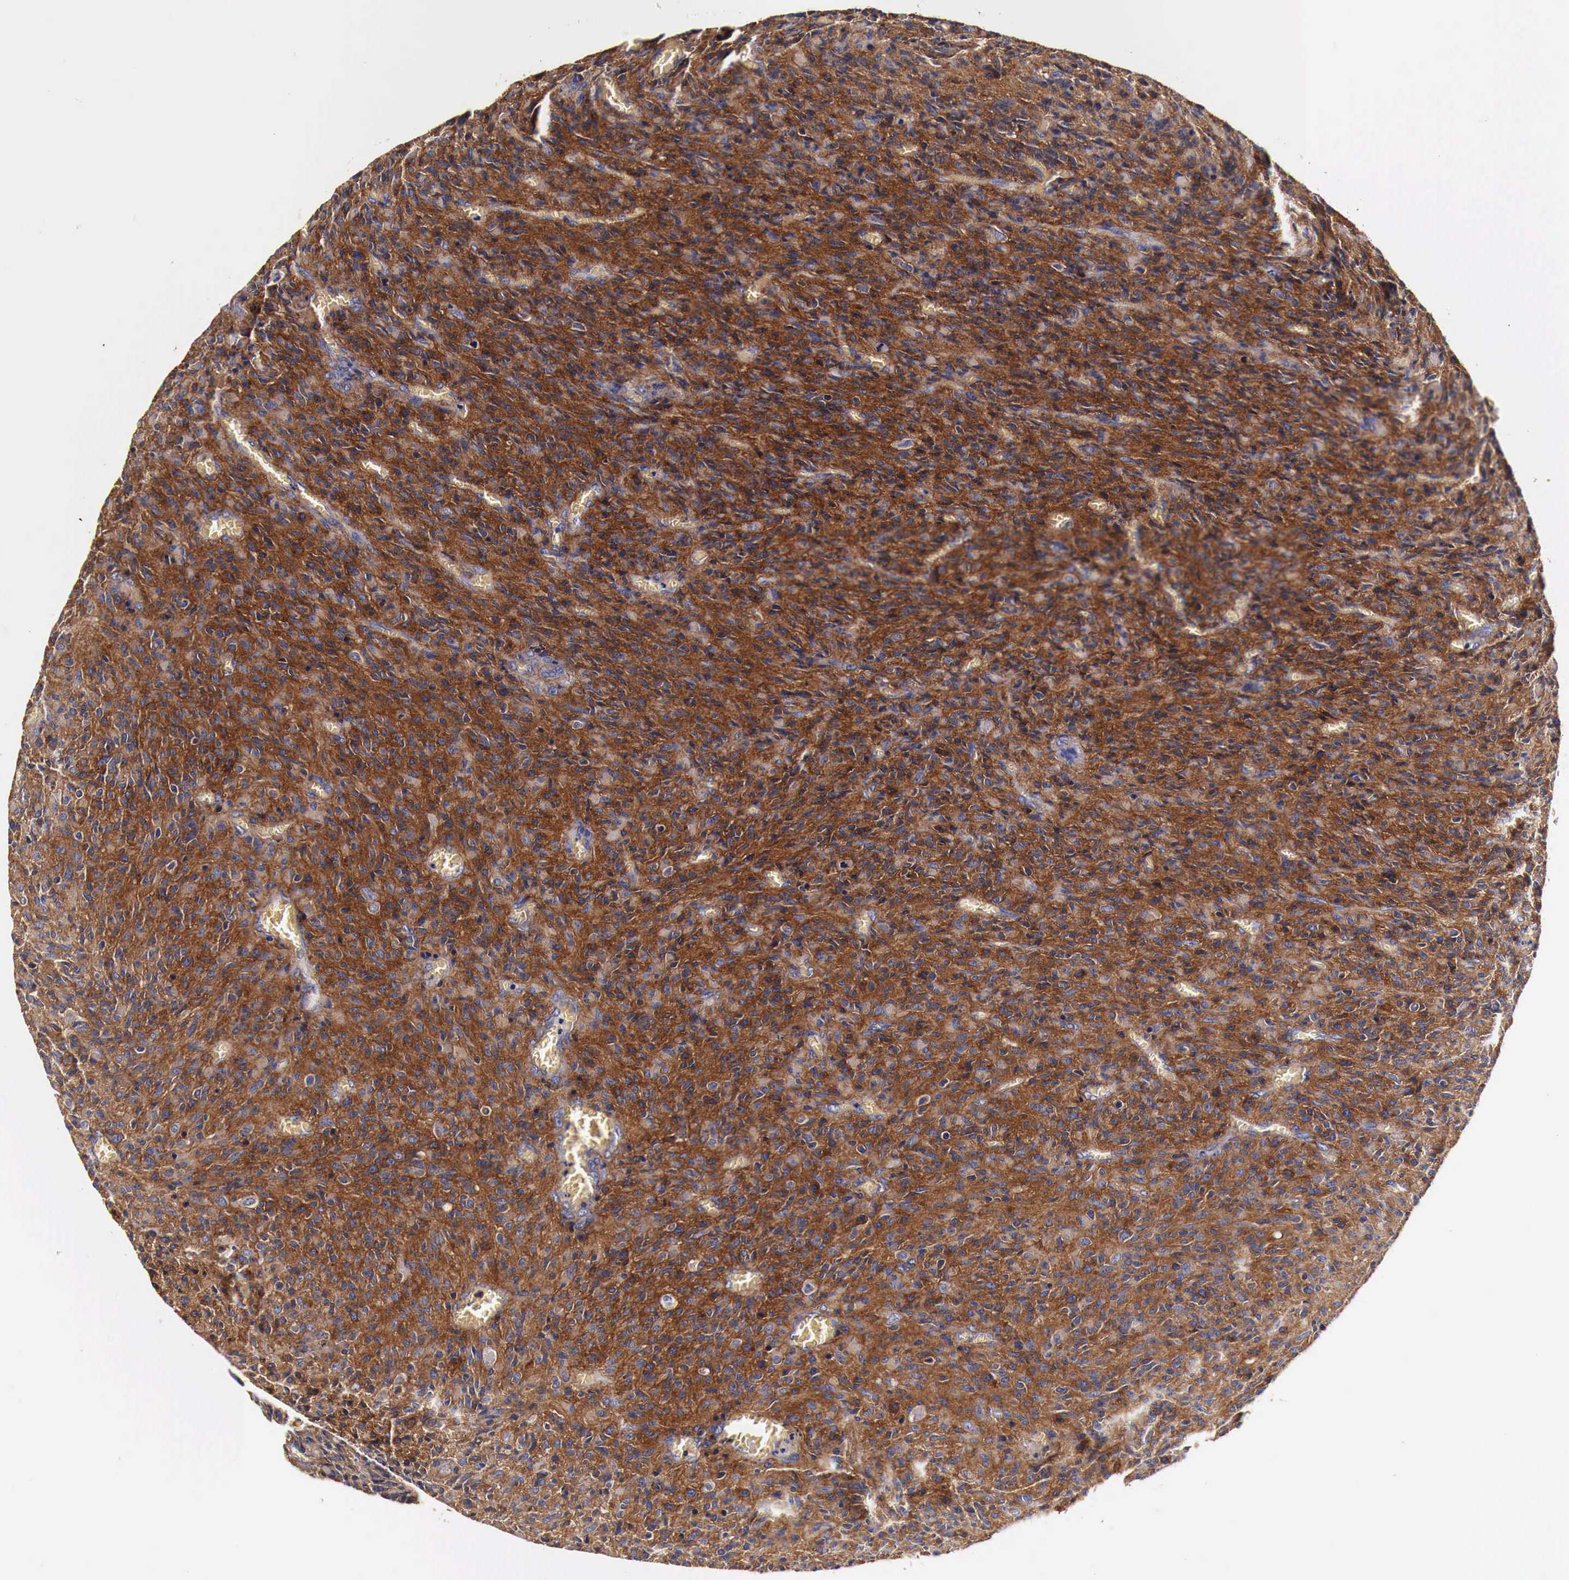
{"staining": {"intensity": "strong", "quantity": ">75%", "location": "cytoplasmic/membranous"}, "tissue": "glioma", "cell_type": "Tumor cells", "image_type": "cancer", "snomed": [{"axis": "morphology", "description": "Glioma, malignant, High grade"}, {"axis": "topography", "description": "Brain"}], "caption": "Protein analysis of malignant glioma (high-grade) tissue reveals strong cytoplasmic/membranous positivity in approximately >75% of tumor cells. The staining was performed using DAB (3,3'-diaminobenzidine) to visualize the protein expression in brown, while the nuclei were stained in blue with hematoxylin (Magnification: 20x).", "gene": "RP2", "patient": {"sex": "male", "age": 56}}